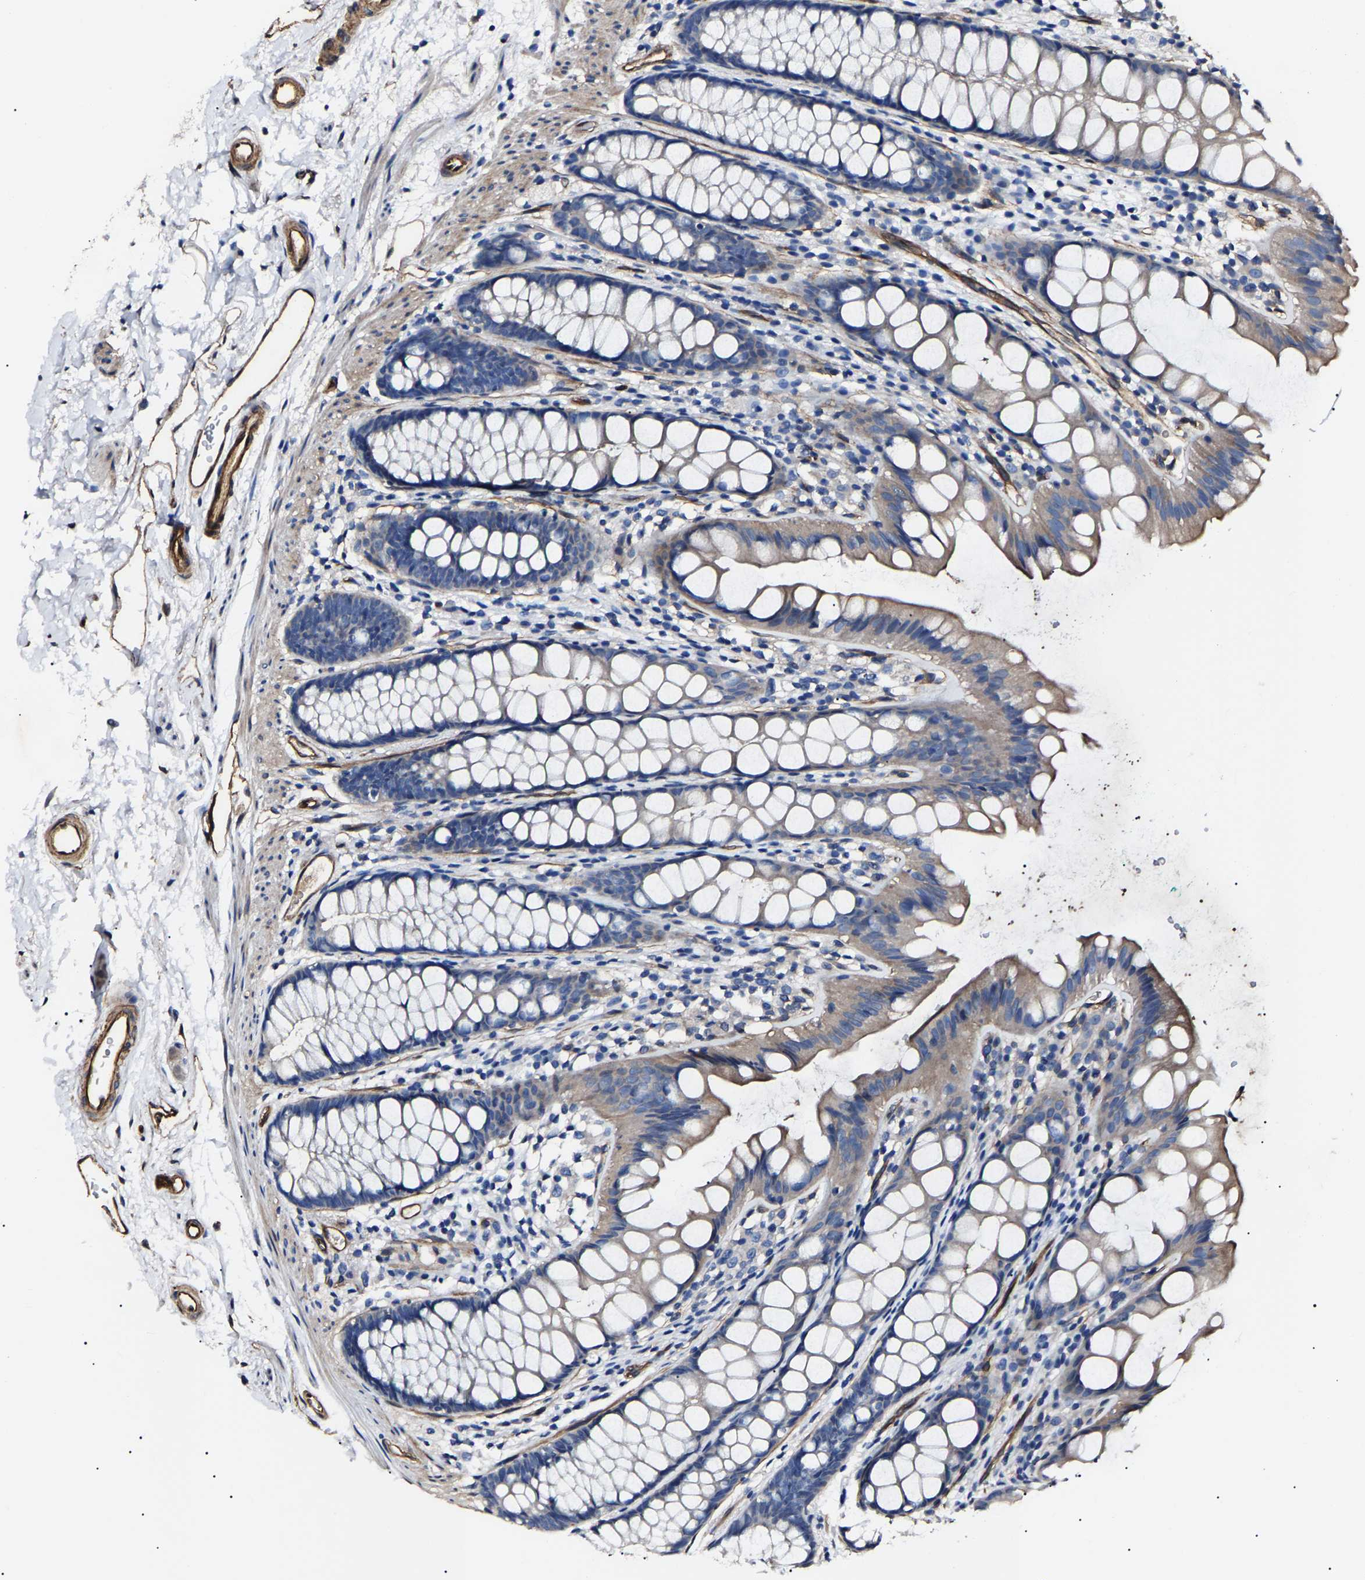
{"staining": {"intensity": "weak", "quantity": "25%-75%", "location": "cytoplasmic/membranous"}, "tissue": "rectum", "cell_type": "Glandular cells", "image_type": "normal", "snomed": [{"axis": "morphology", "description": "Normal tissue, NOS"}, {"axis": "topography", "description": "Rectum"}], "caption": "Rectum stained with a brown dye demonstrates weak cytoplasmic/membranous positive staining in approximately 25%-75% of glandular cells.", "gene": "KLHL42", "patient": {"sex": "female", "age": 65}}